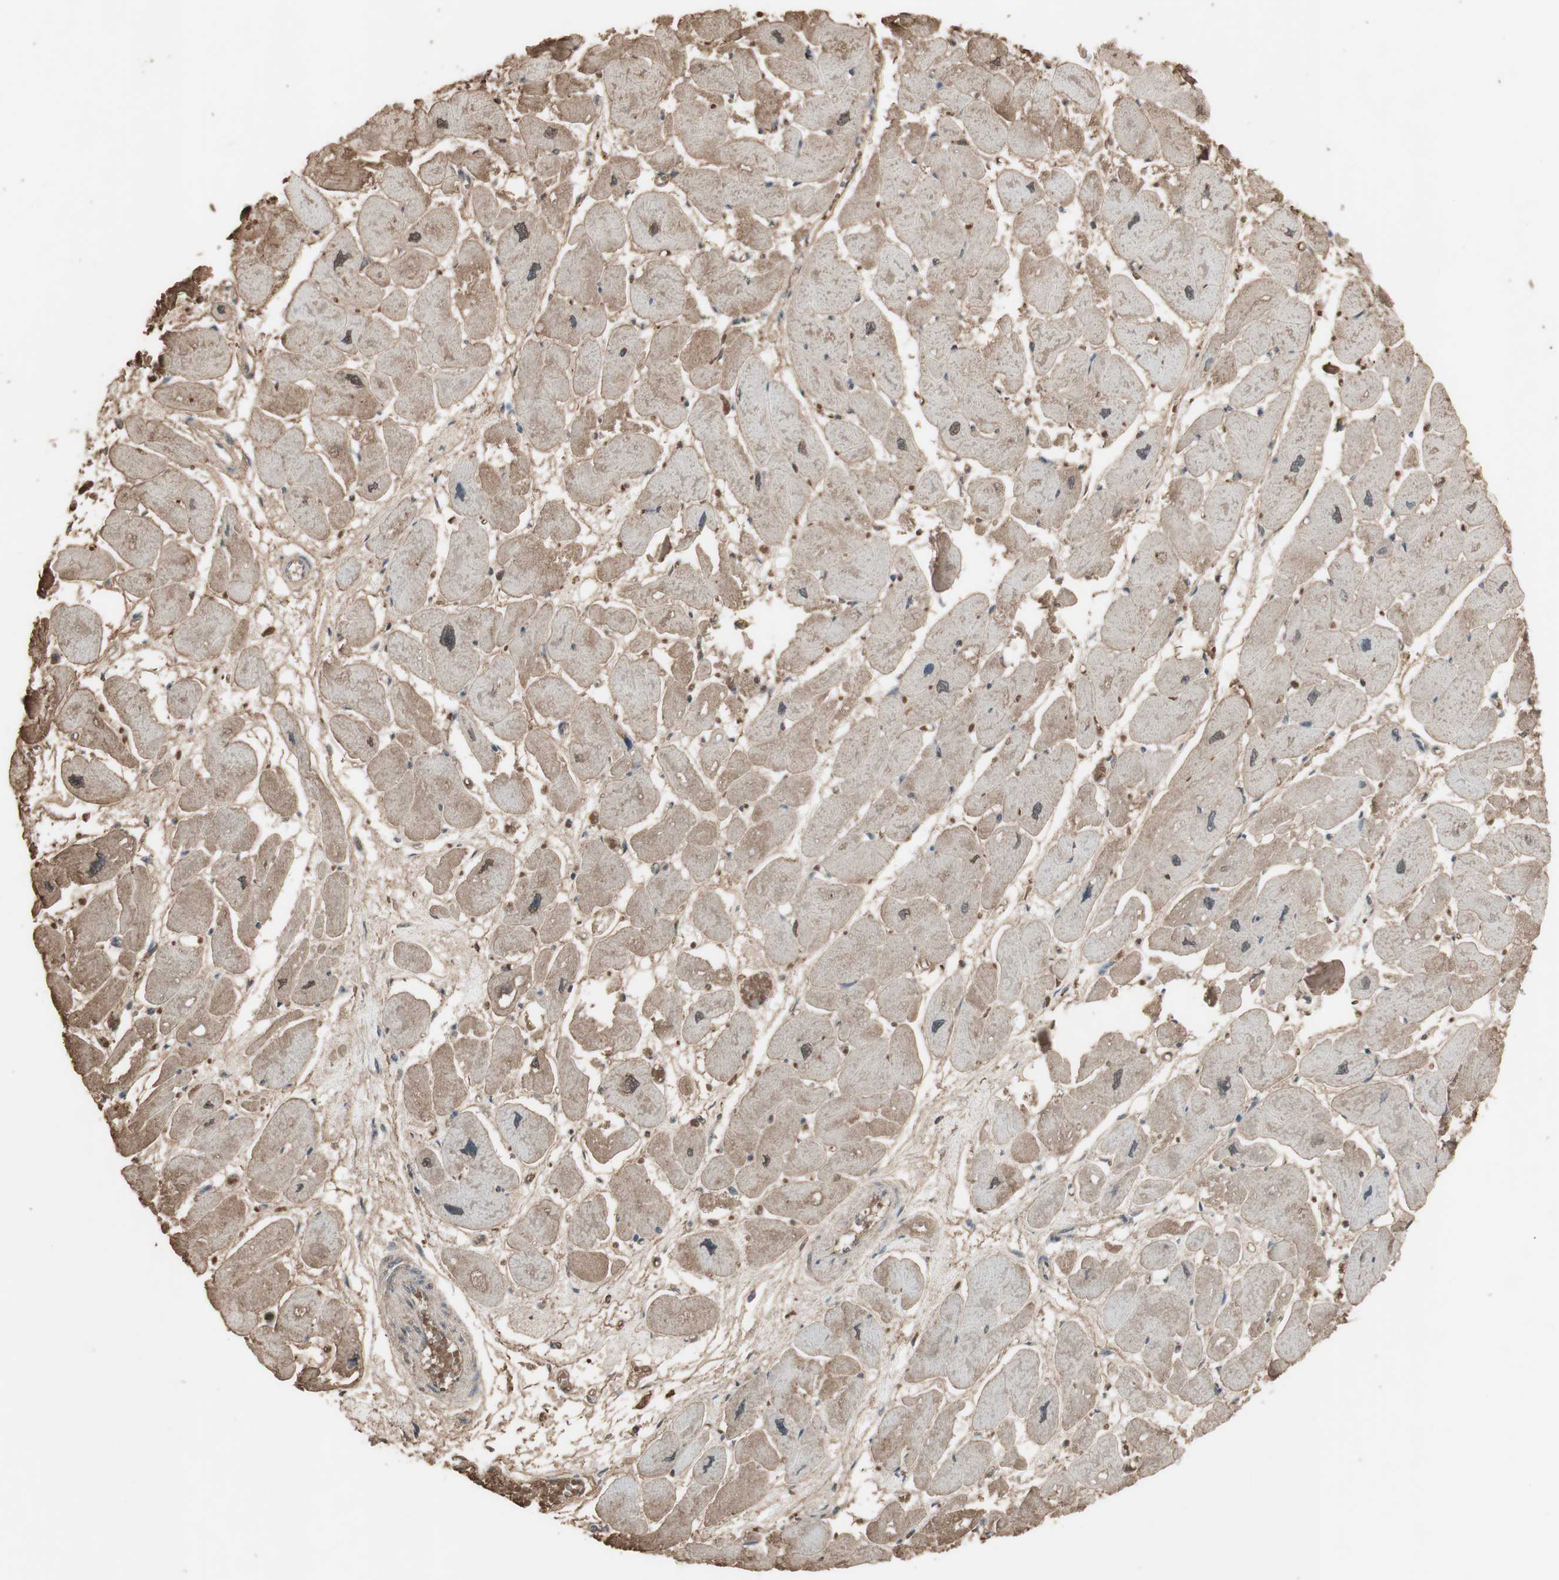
{"staining": {"intensity": "moderate", "quantity": ">75%", "location": "cytoplasmic/membranous"}, "tissue": "heart muscle", "cell_type": "Cardiomyocytes", "image_type": "normal", "snomed": [{"axis": "morphology", "description": "Normal tissue, NOS"}, {"axis": "topography", "description": "Heart"}], "caption": "Protein staining of normal heart muscle displays moderate cytoplasmic/membranous expression in about >75% of cardiomyocytes. (IHC, brightfield microscopy, high magnification).", "gene": "MMP14", "patient": {"sex": "female", "age": 54}}